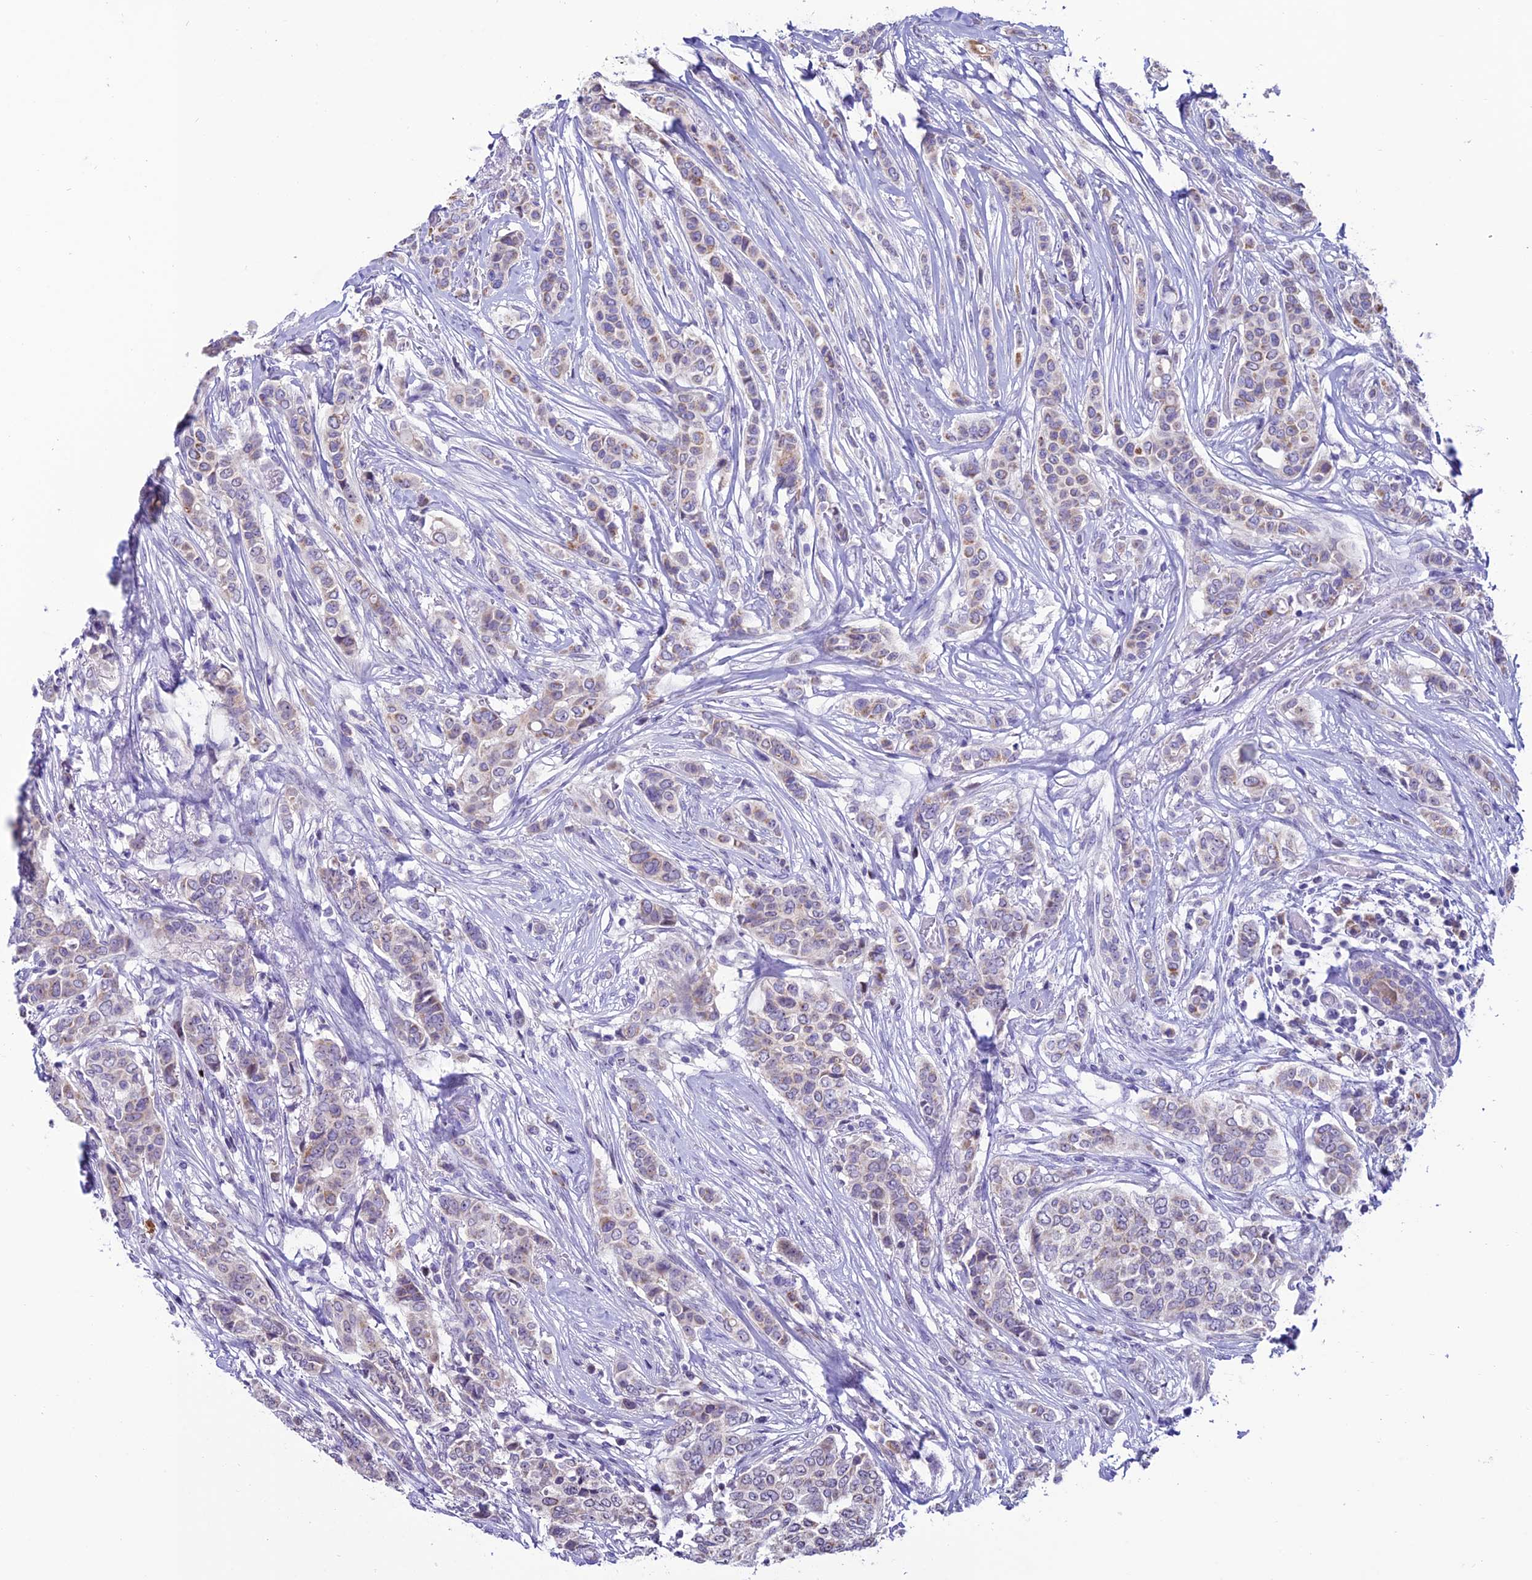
{"staining": {"intensity": "weak", "quantity": "25%-75%", "location": "cytoplasmic/membranous"}, "tissue": "breast cancer", "cell_type": "Tumor cells", "image_type": "cancer", "snomed": [{"axis": "morphology", "description": "Lobular carcinoma"}, {"axis": "topography", "description": "Breast"}], "caption": "A micrograph showing weak cytoplasmic/membranous staining in about 25%-75% of tumor cells in breast lobular carcinoma, as visualized by brown immunohistochemical staining.", "gene": "SLC10A1", "patient": {"sex": "female", "age": 51}}